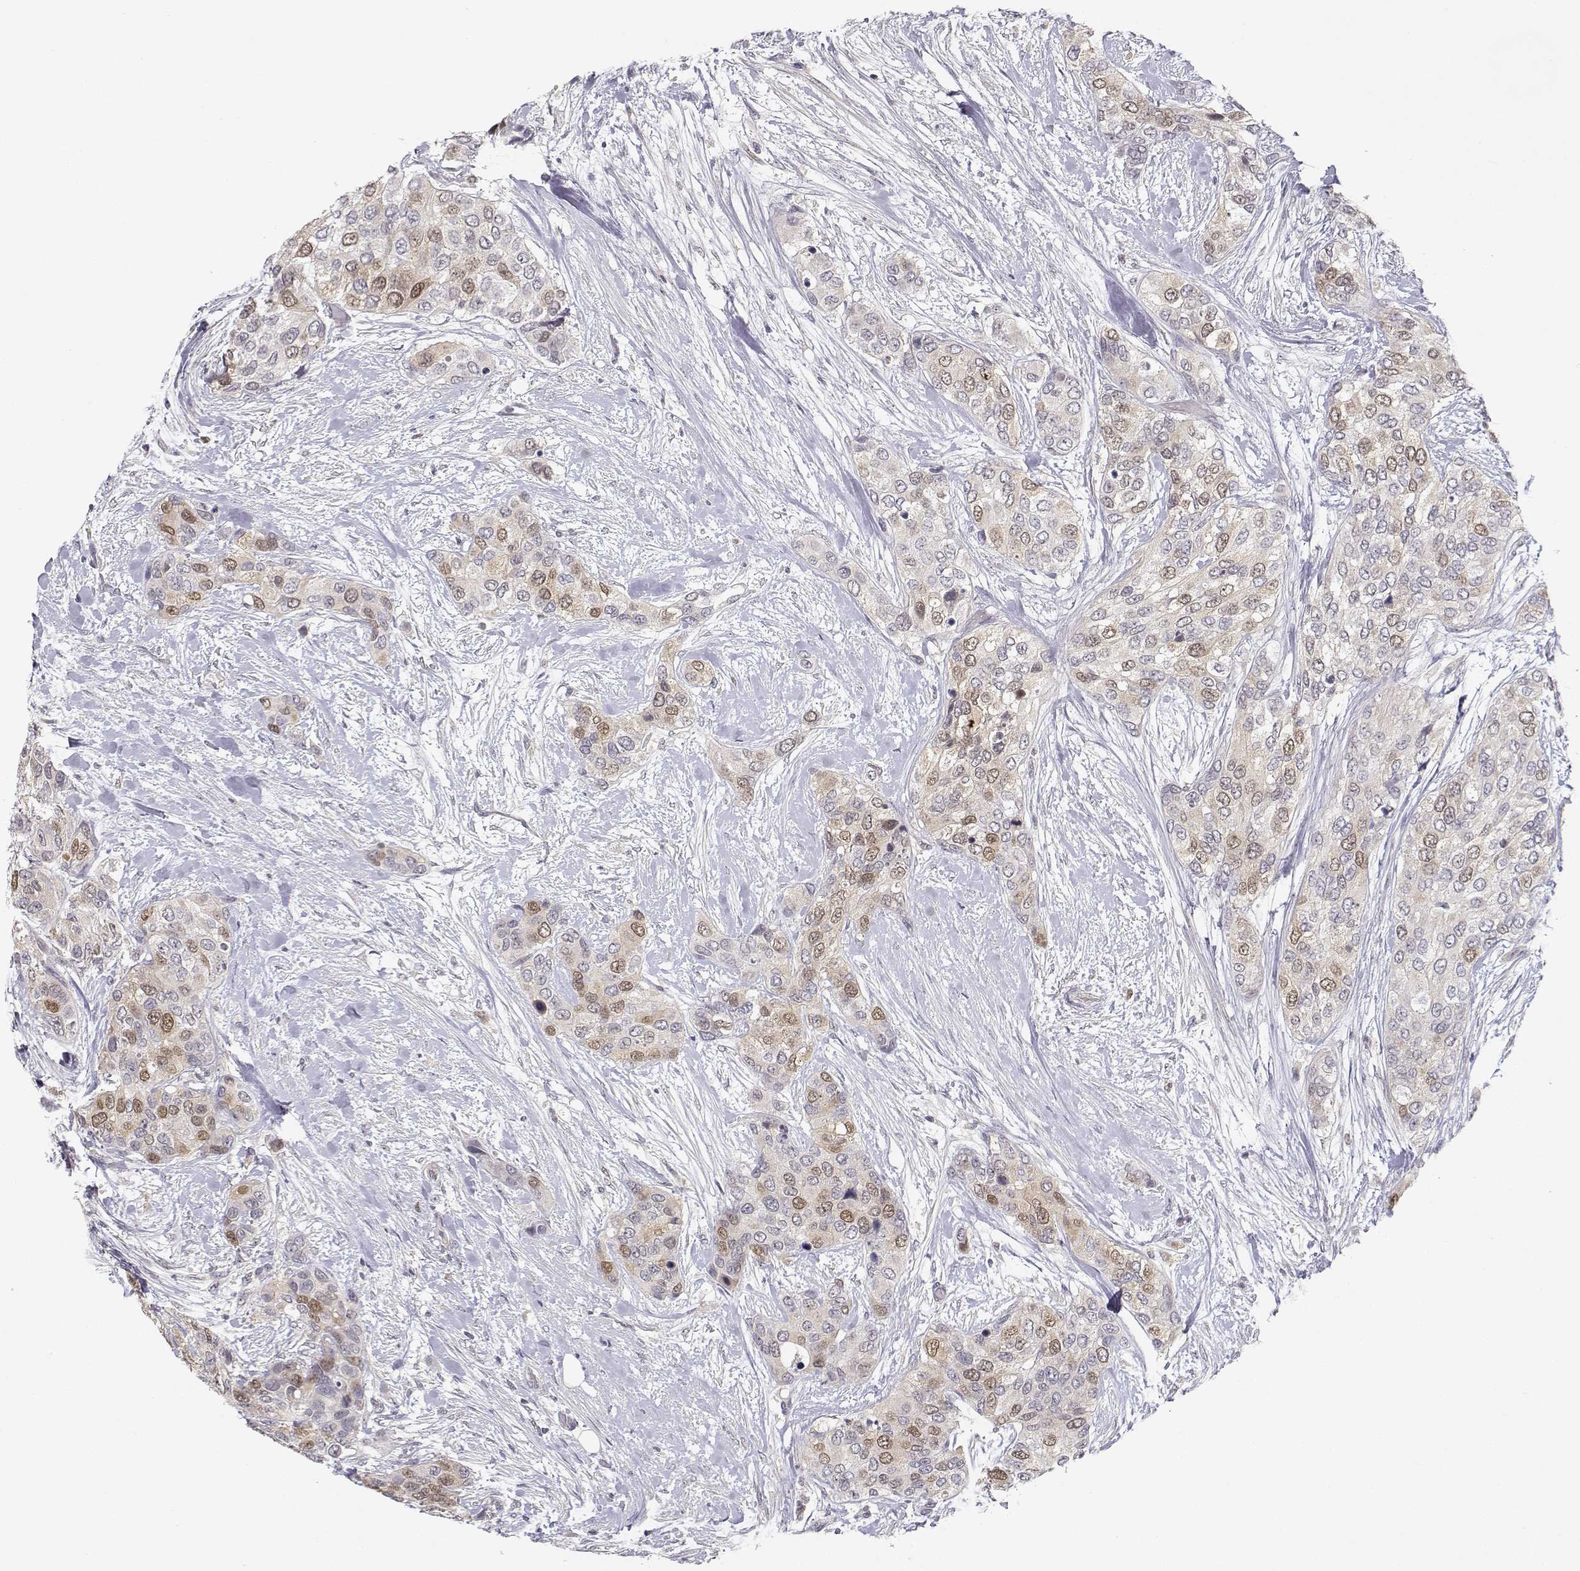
{"staining": {"intensity": "weak", "quantity": "25%-75%", "location": "nuclear"}, "tissue": "urothelial cancer", "cell_type": "Tumor cells", "image_type": "cancer", "snomed": [{"axis": "morphology", "description": "Urothelial carcinoma, High grade"}, {"axis": "topography", "description": "Urinary bladder"}], "caption": "There is low levels of weak nuclear positivity in tumor cells of urothelial cancer, as demonstrated by immunohistochemical staining (brown color).", "gene": "RAD51", "patient": {"sex": "male", "age": 77}}